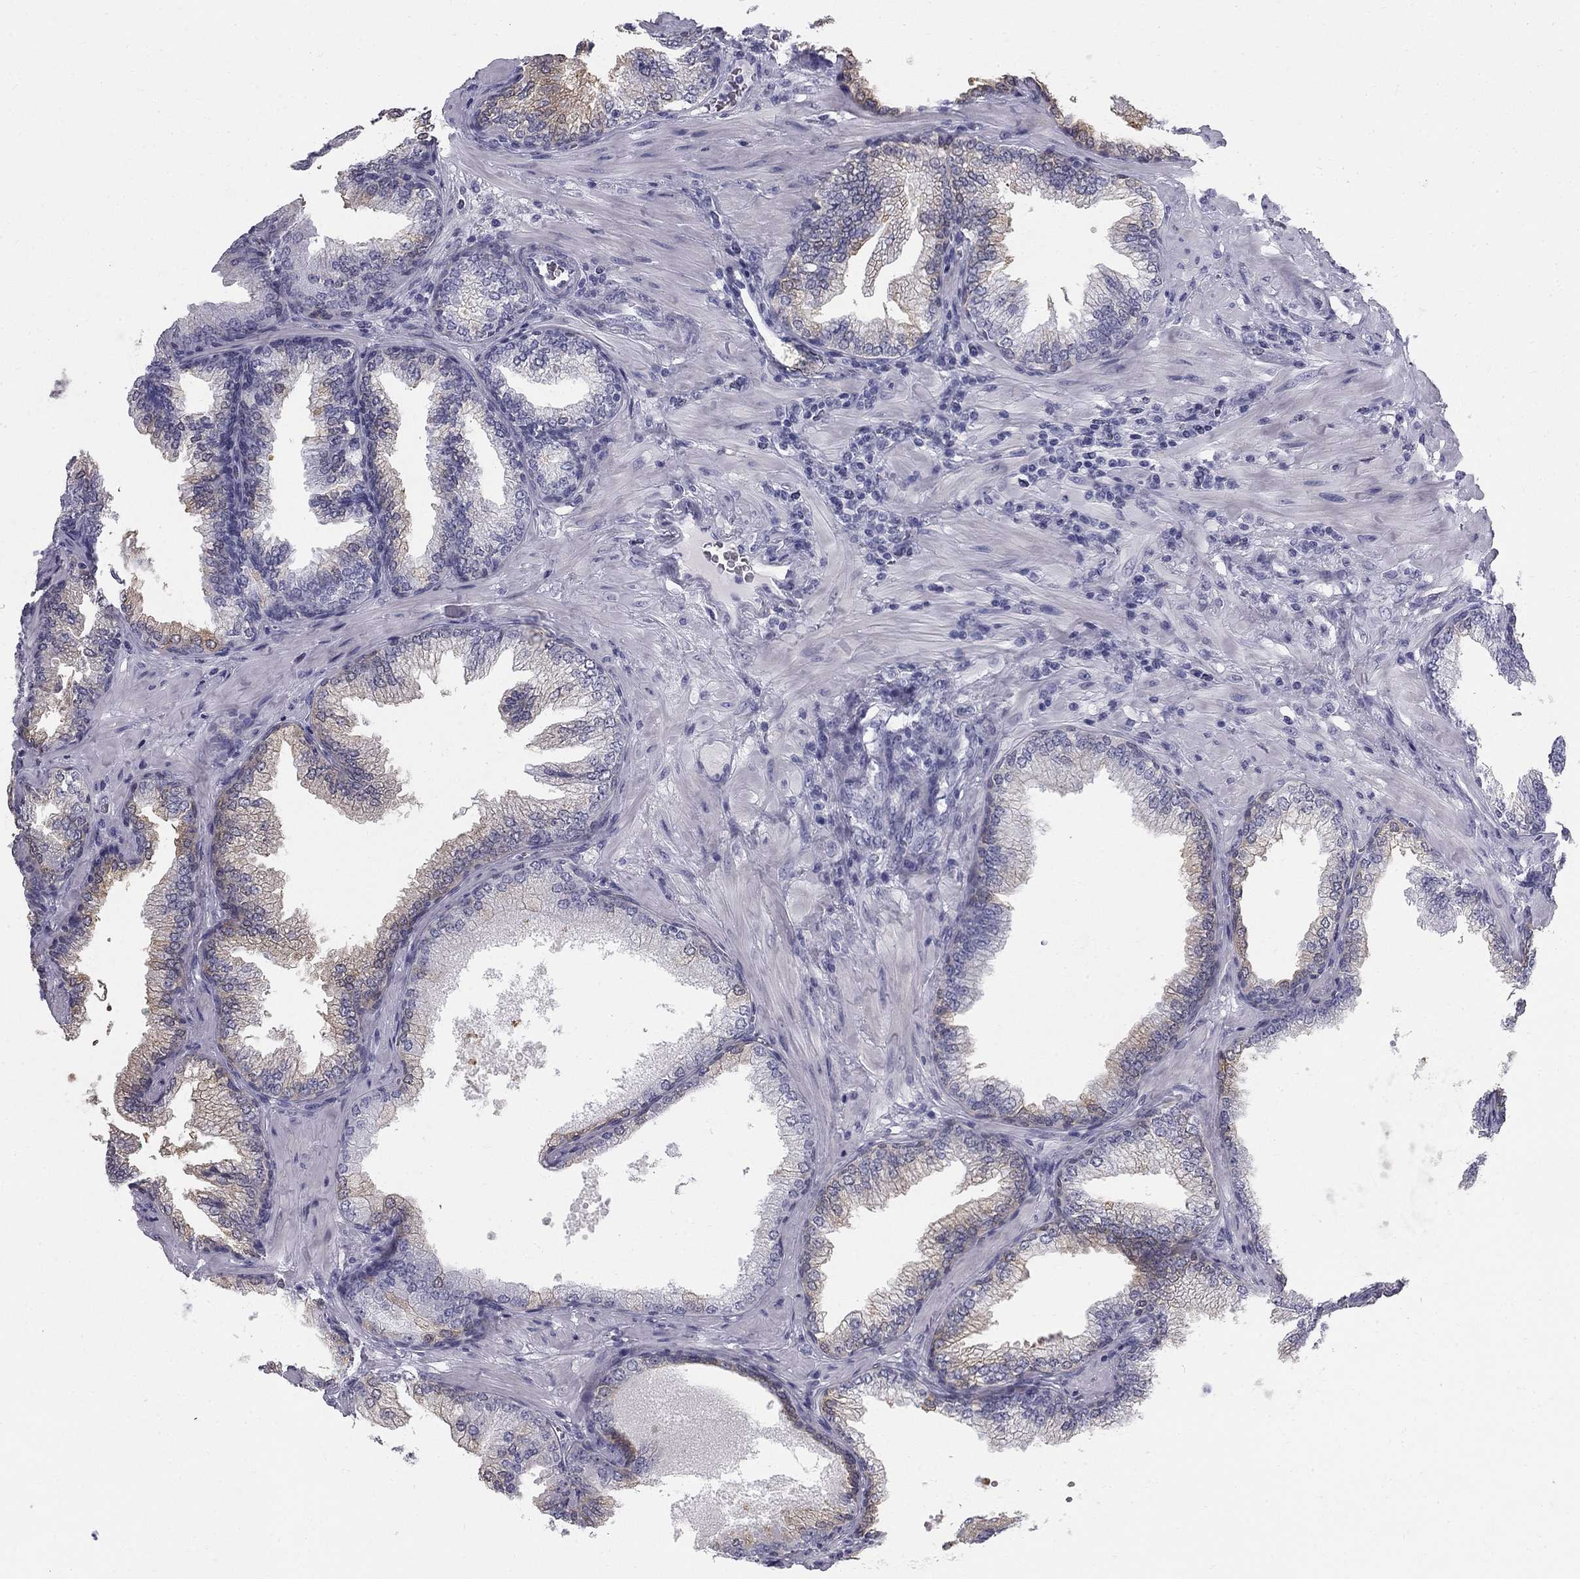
{"staining": {"intensity": "weak", "quantity": "<25%", "location": "cytoplasmic/membranous"}, "tissue": "prostate cancer", "cell_type": "Tumor cells", "image_type": "cancer", "snomed": [{"axis": "morphology", "description": "Adenocarcinoma, Low grade"}, {"axis": "topography", "description": "Prostate"}], "caption": "High power microscopy image of an immunohistochemistry (IHC) photomicrograph of prostate cancer, revealing no significant positivity in tumor cells.", "gene": "SULT2B1", "patient": {"sex": "male", "age": 68}}